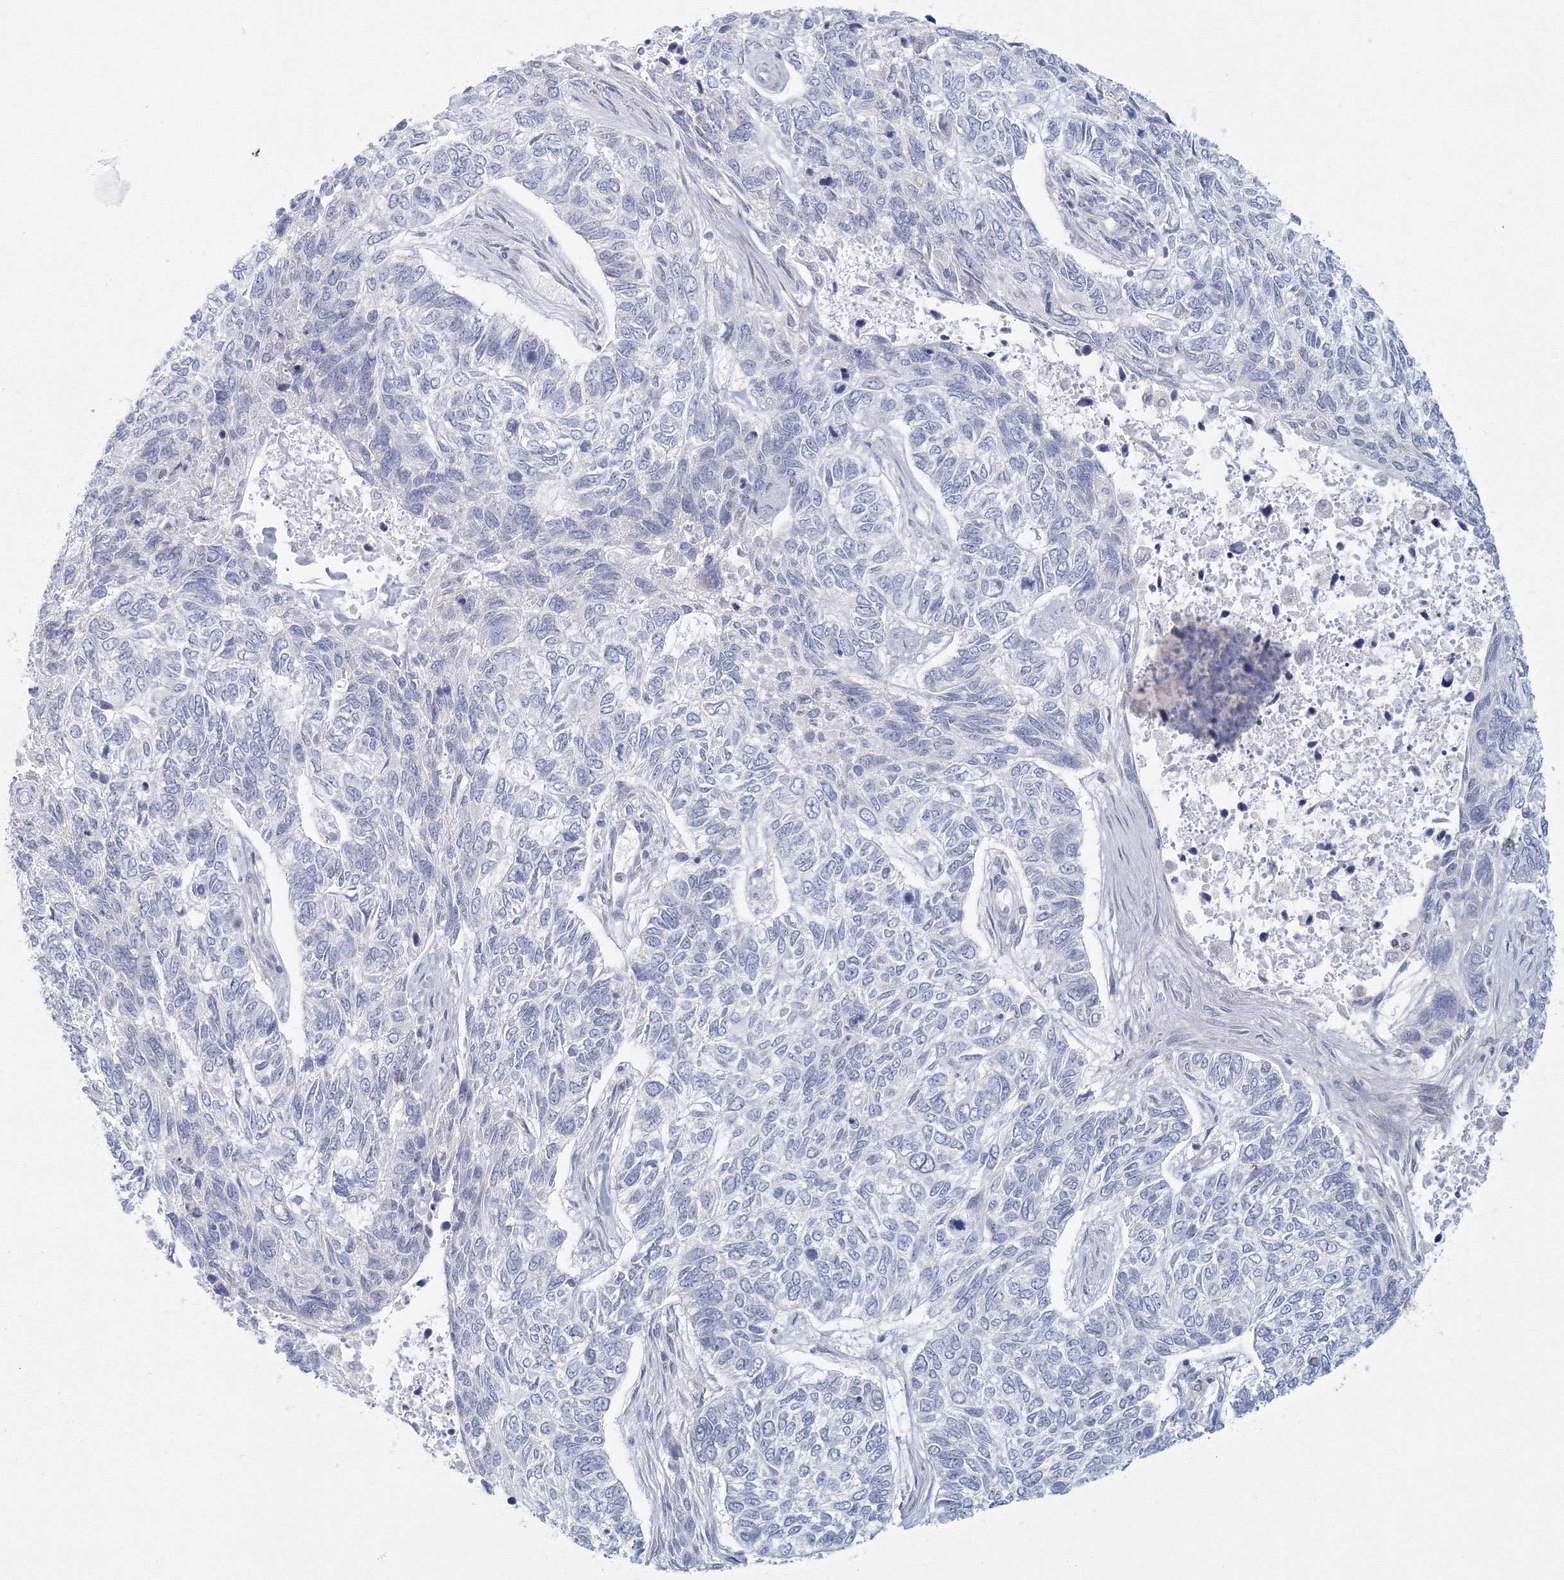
{"staining": {"intensity": "negative", "quantity": "none", "location": "none"}, "tissue": "skin cancer", "cell_type": "Tumor cells", "image_type": "cancer", "snomed": [{"axis": "morphology", "description": "Basal cell carcinoma"}, {"axis": "topography", "description": "Skin"}], "caption": "The image exhibits no staining of tumor cells in skin cancer (basal cell carcinoma). (Stains: DAB immunohistochemistry (IHC) with hematoxylin counter stain, Microscopy: brightfield microscopy at high magnification).", "gene": "TACC2", "patient": {"sex": "female", "age": 65}}